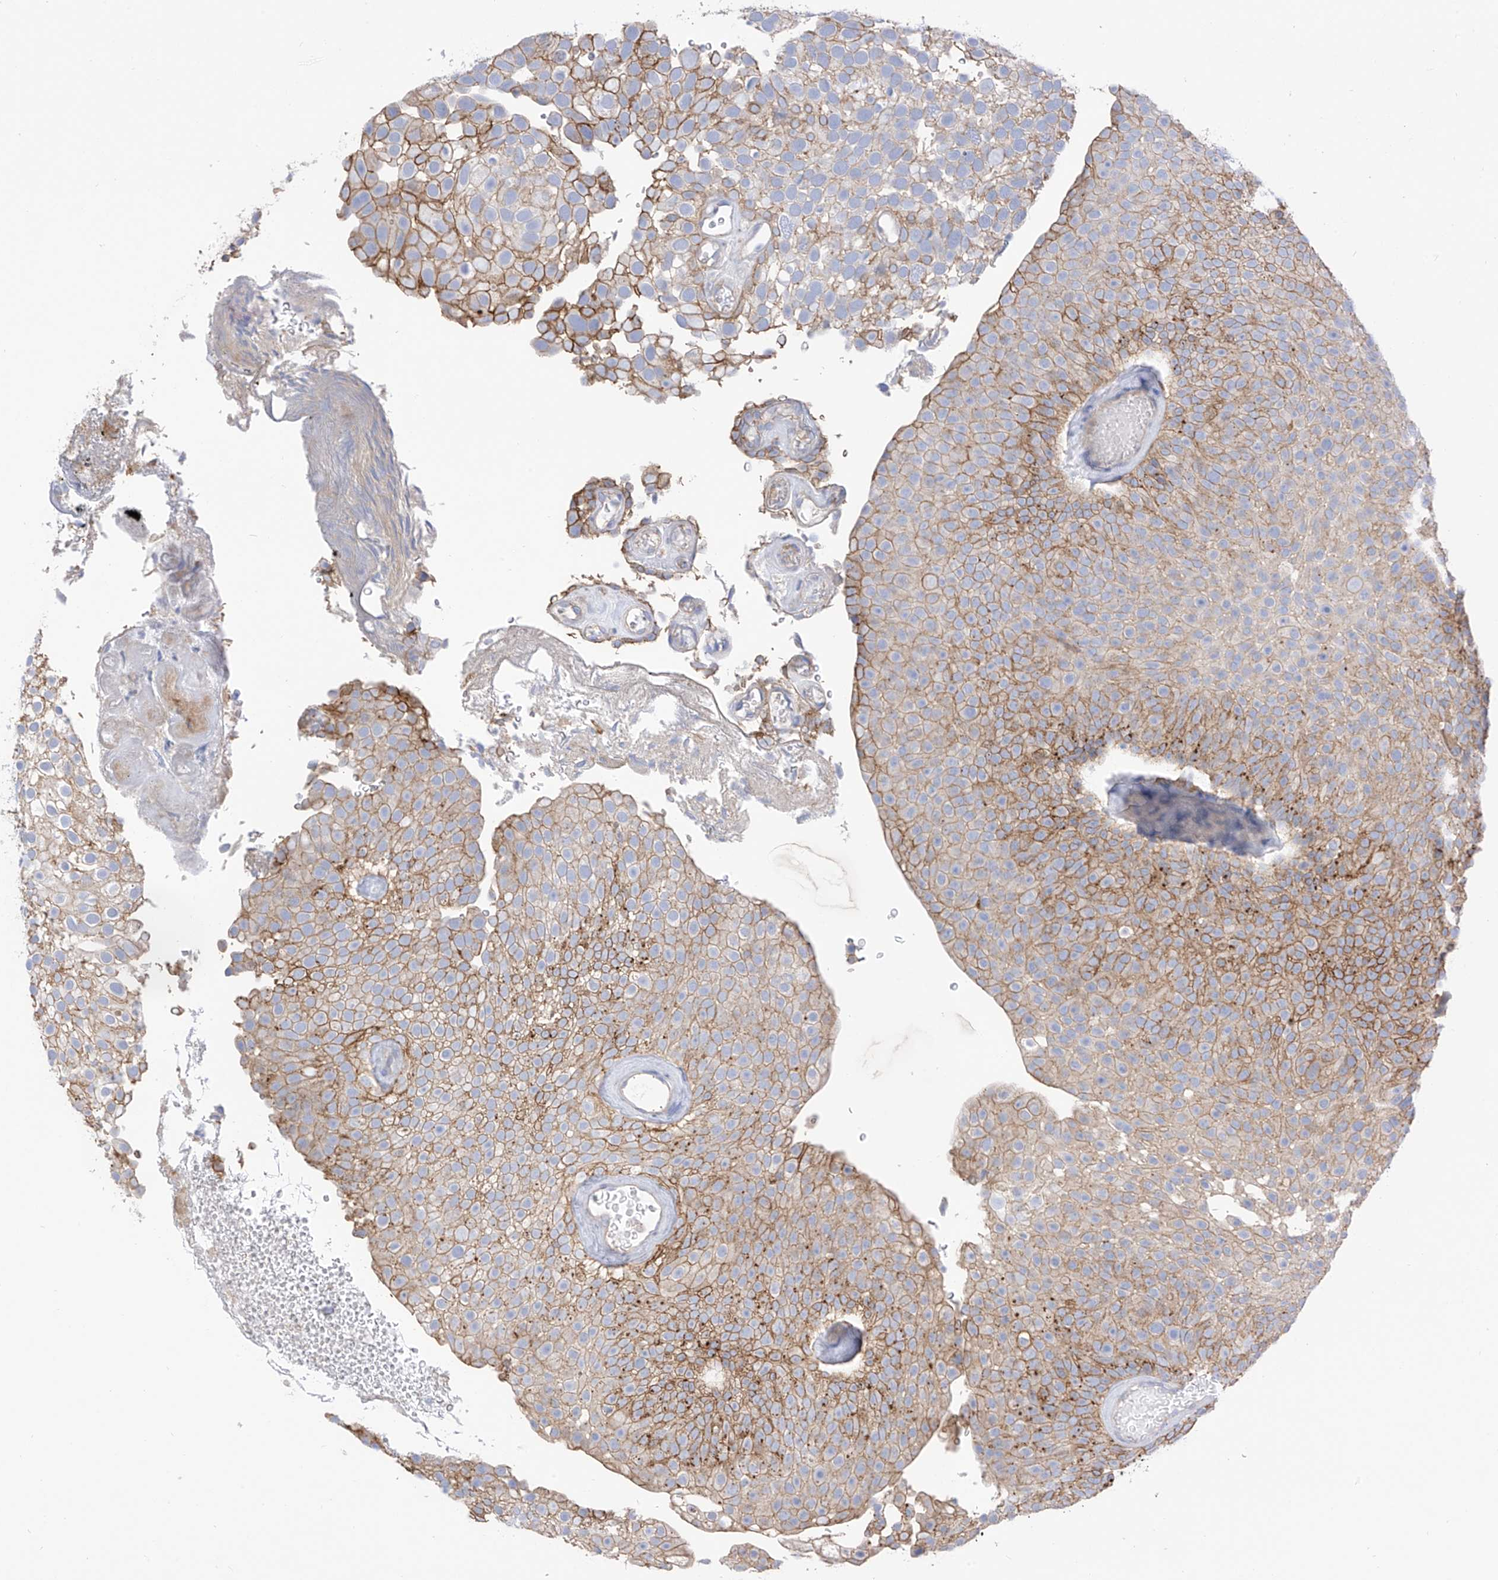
{"staining": {"intensity": "moderate", "quantity": ">75%", "location": "cytoplasmic/membranous"}, "tissue": "urothelial cancer", "cell_type": "Tumor cells", "image_type": "cancer", "snomed": [{"axis": "morphology", "description": "Urothelial carcinoma, Low grade"}, {"axis": "topography", "description": "Urinary bladder"}], "caption": "Low-grade urothelial carcinoma stained with a protein marker displays moderate staining in tumor cells.", "gene": "ITGA9", "patient": {"sex": "male", "age": 78}}